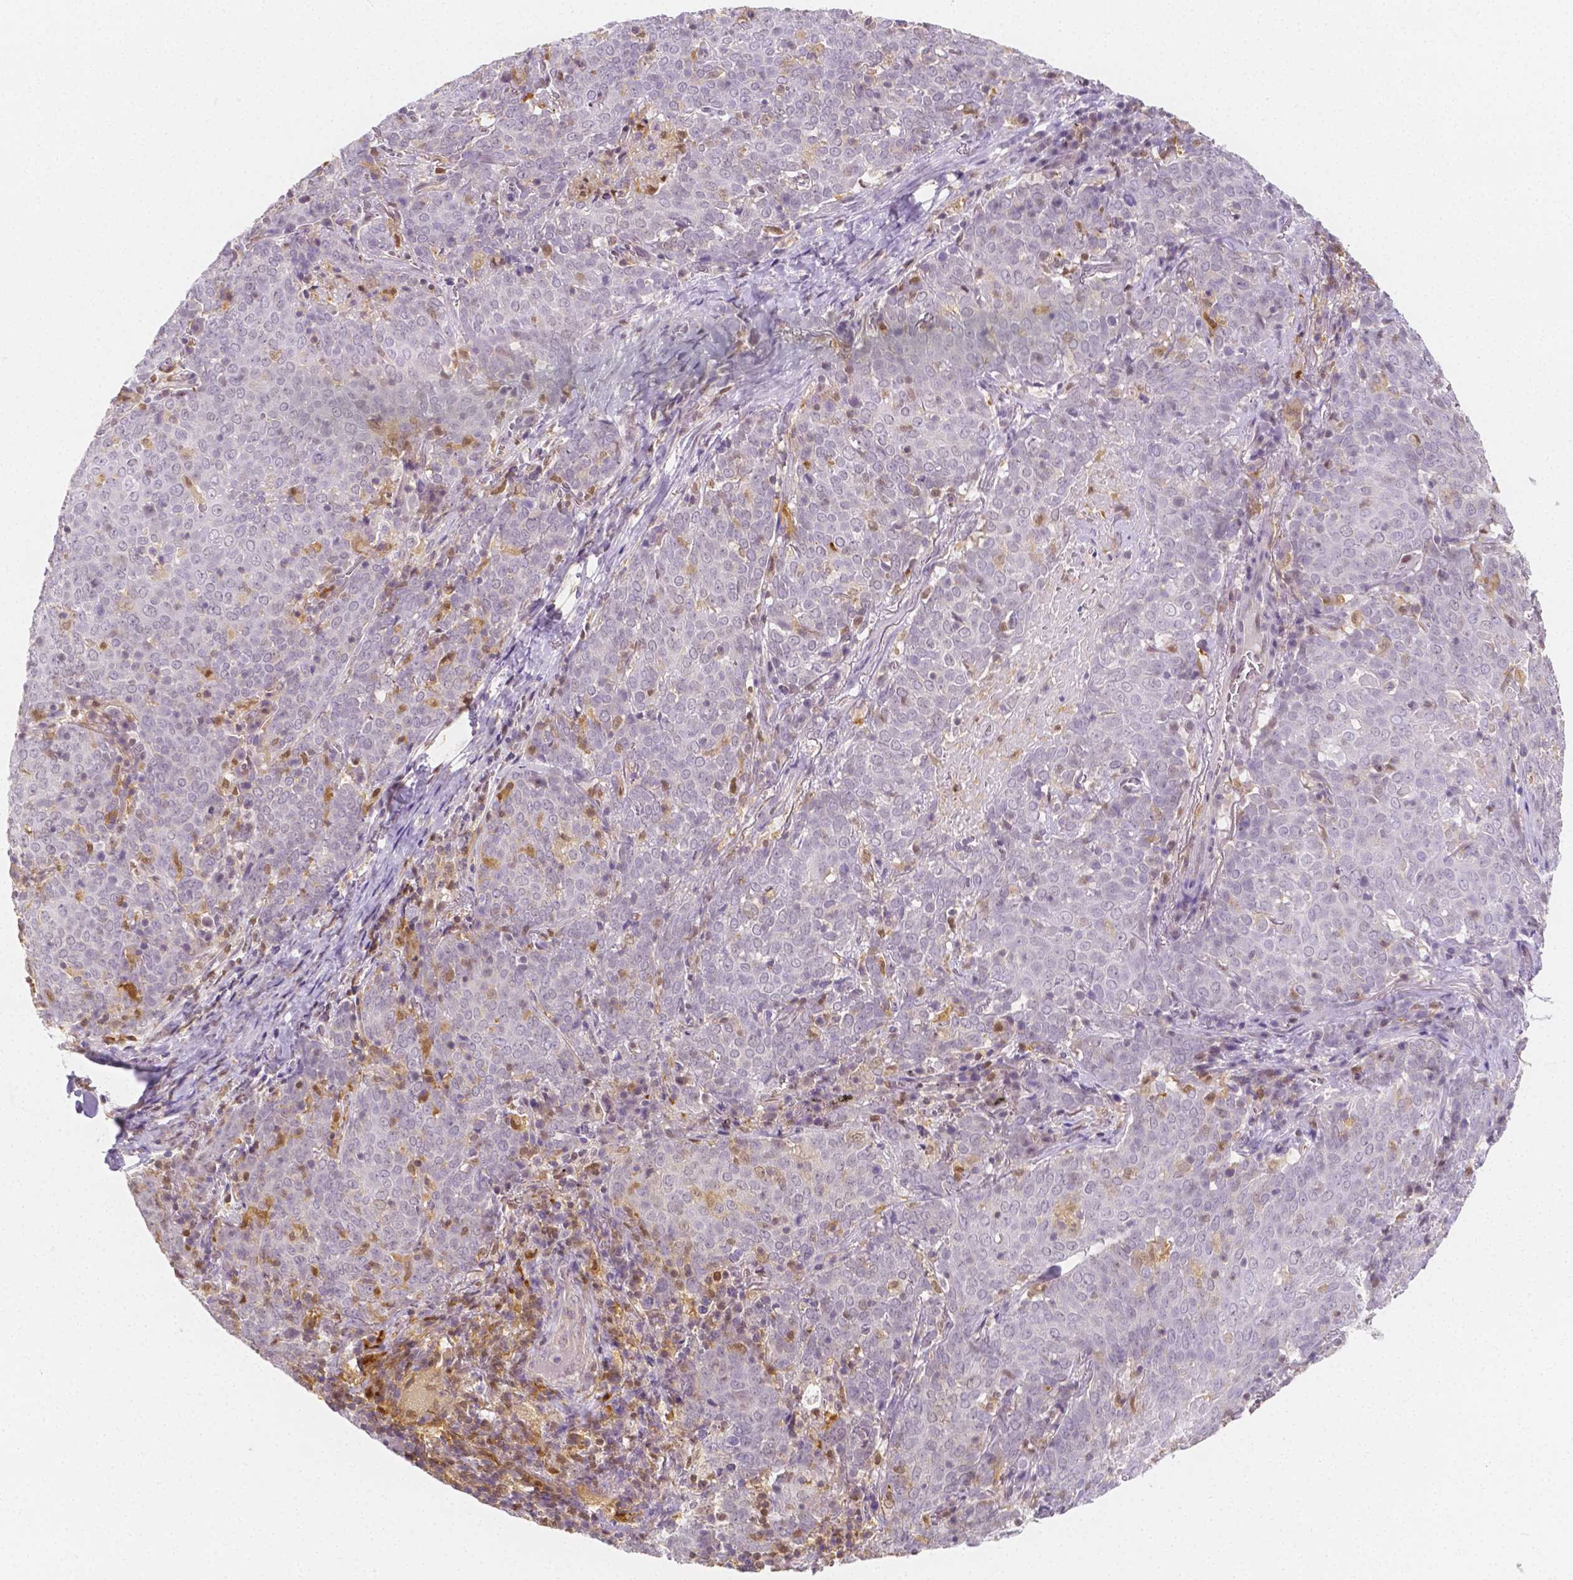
{"staining": {"intensity": "negative", "quantity": "none", "location": "none"}, "tissue": "lung cancer", "cell_type": "Tumor cells", "image_type": "cancer", "snomed": [{"axis": "morphology", "description": "Squamous cell carcinoma, NOS"}, {"axis": "topography", "description": "Lung"}], "caption": "Image shows no protein positivity in tumor cells of lung squamous cell carcinoma tissue. (DAB (3,3'-diaminobenzidine) IHC with hematoxylin counter stain).", "gene": "SGTB", "patient": {"sex": "male", "age": 82}}